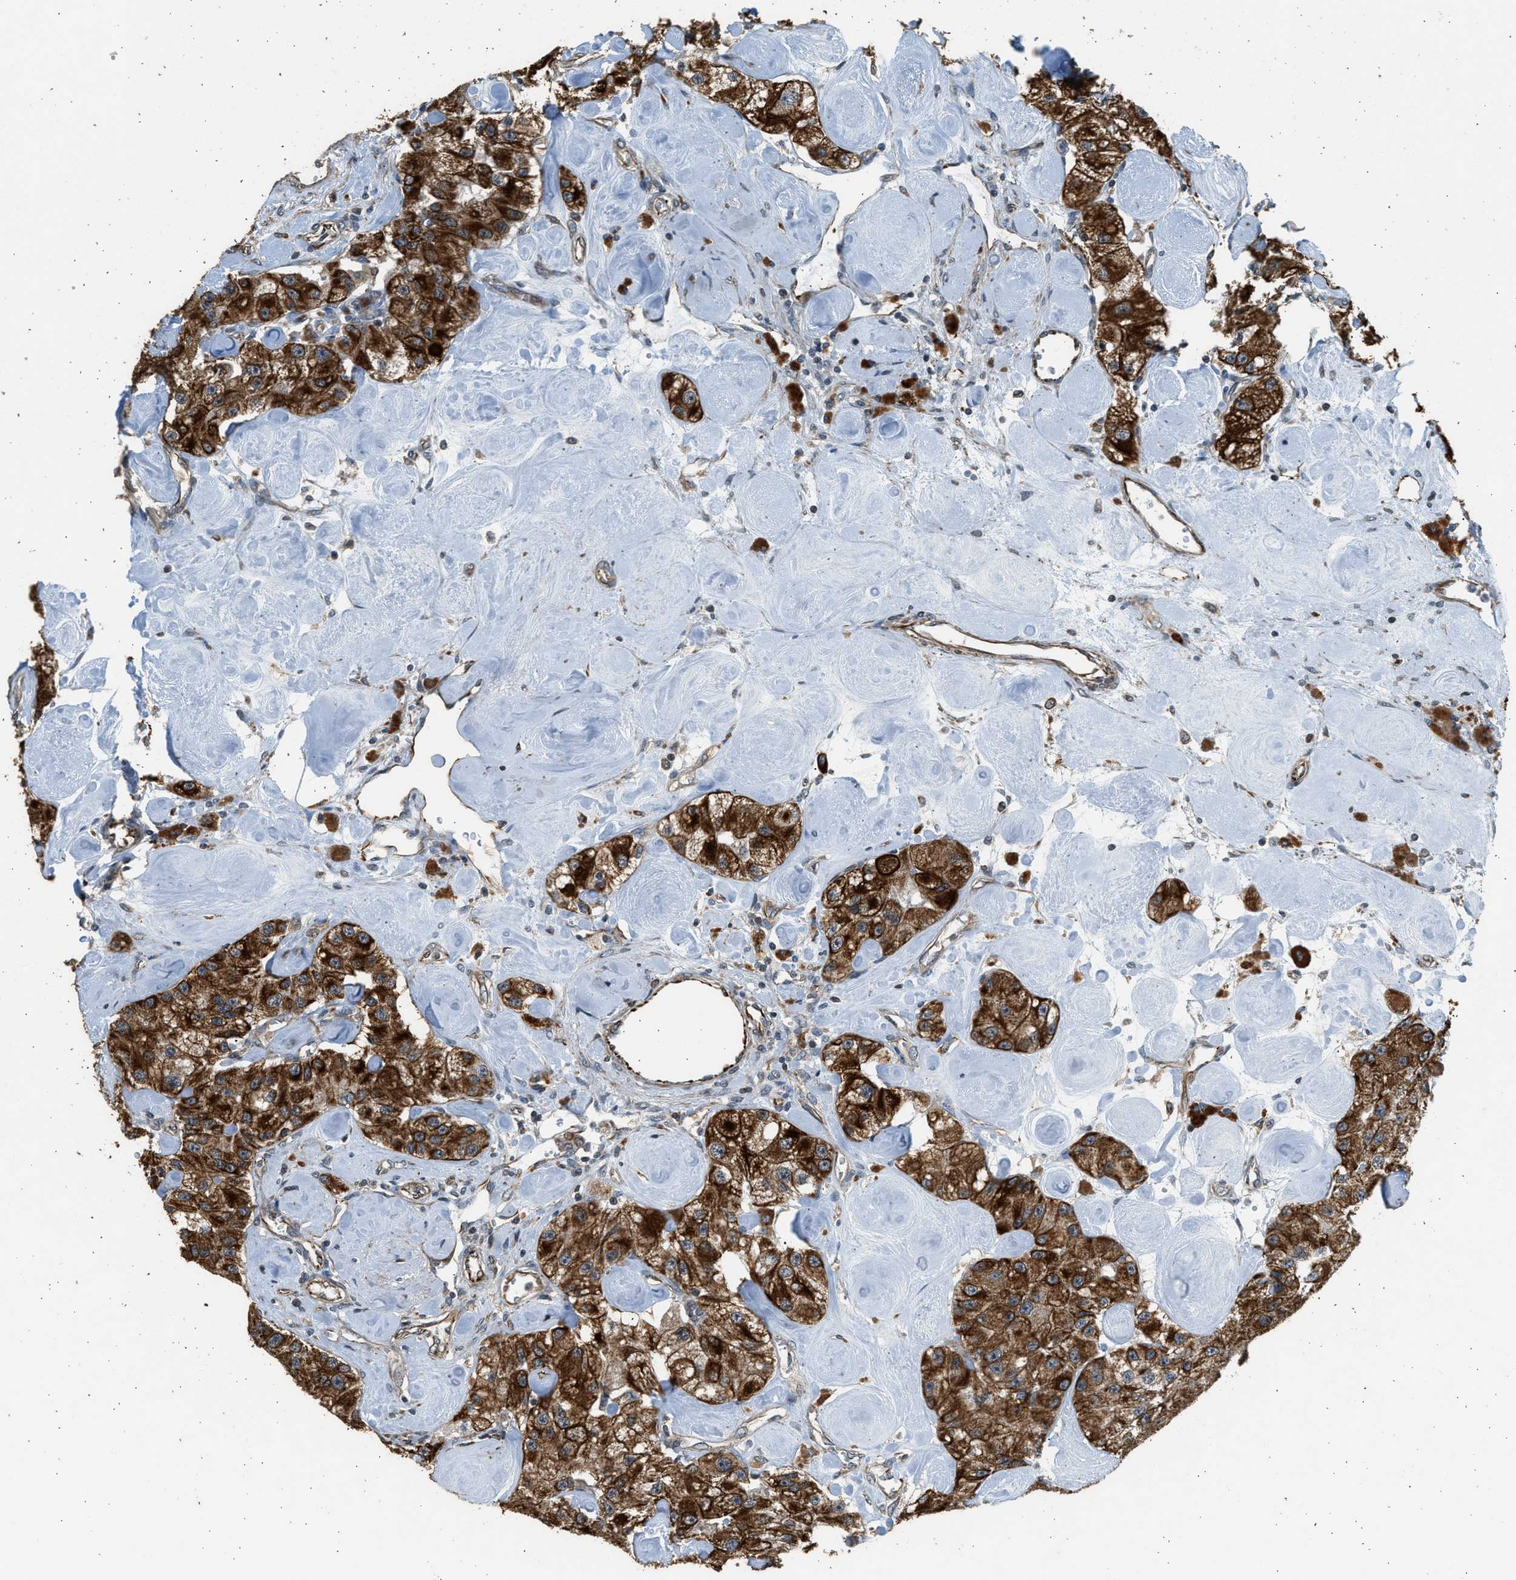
{"staining": {"intensity": "strong", "quantity": ">75%", "location": "cytoplasmic/membranous"}, "tissue": "carcinoid", "cell_type": "Tumor cells", "image_type": "cancer", "snomed": [{"axis": "morphology", "description": "Carcinoid, malignant, NOS"}, {"axis": "topography", "description": "Pancreas"}], "caption": "Carcinoid (malignant) stained with a brown dye exhibits strong cytoplasmic/membranous positive positivity in about >75% of tumor cells.", "gene": "PCLO", "patient": {"sex": "male", "age": 41}}